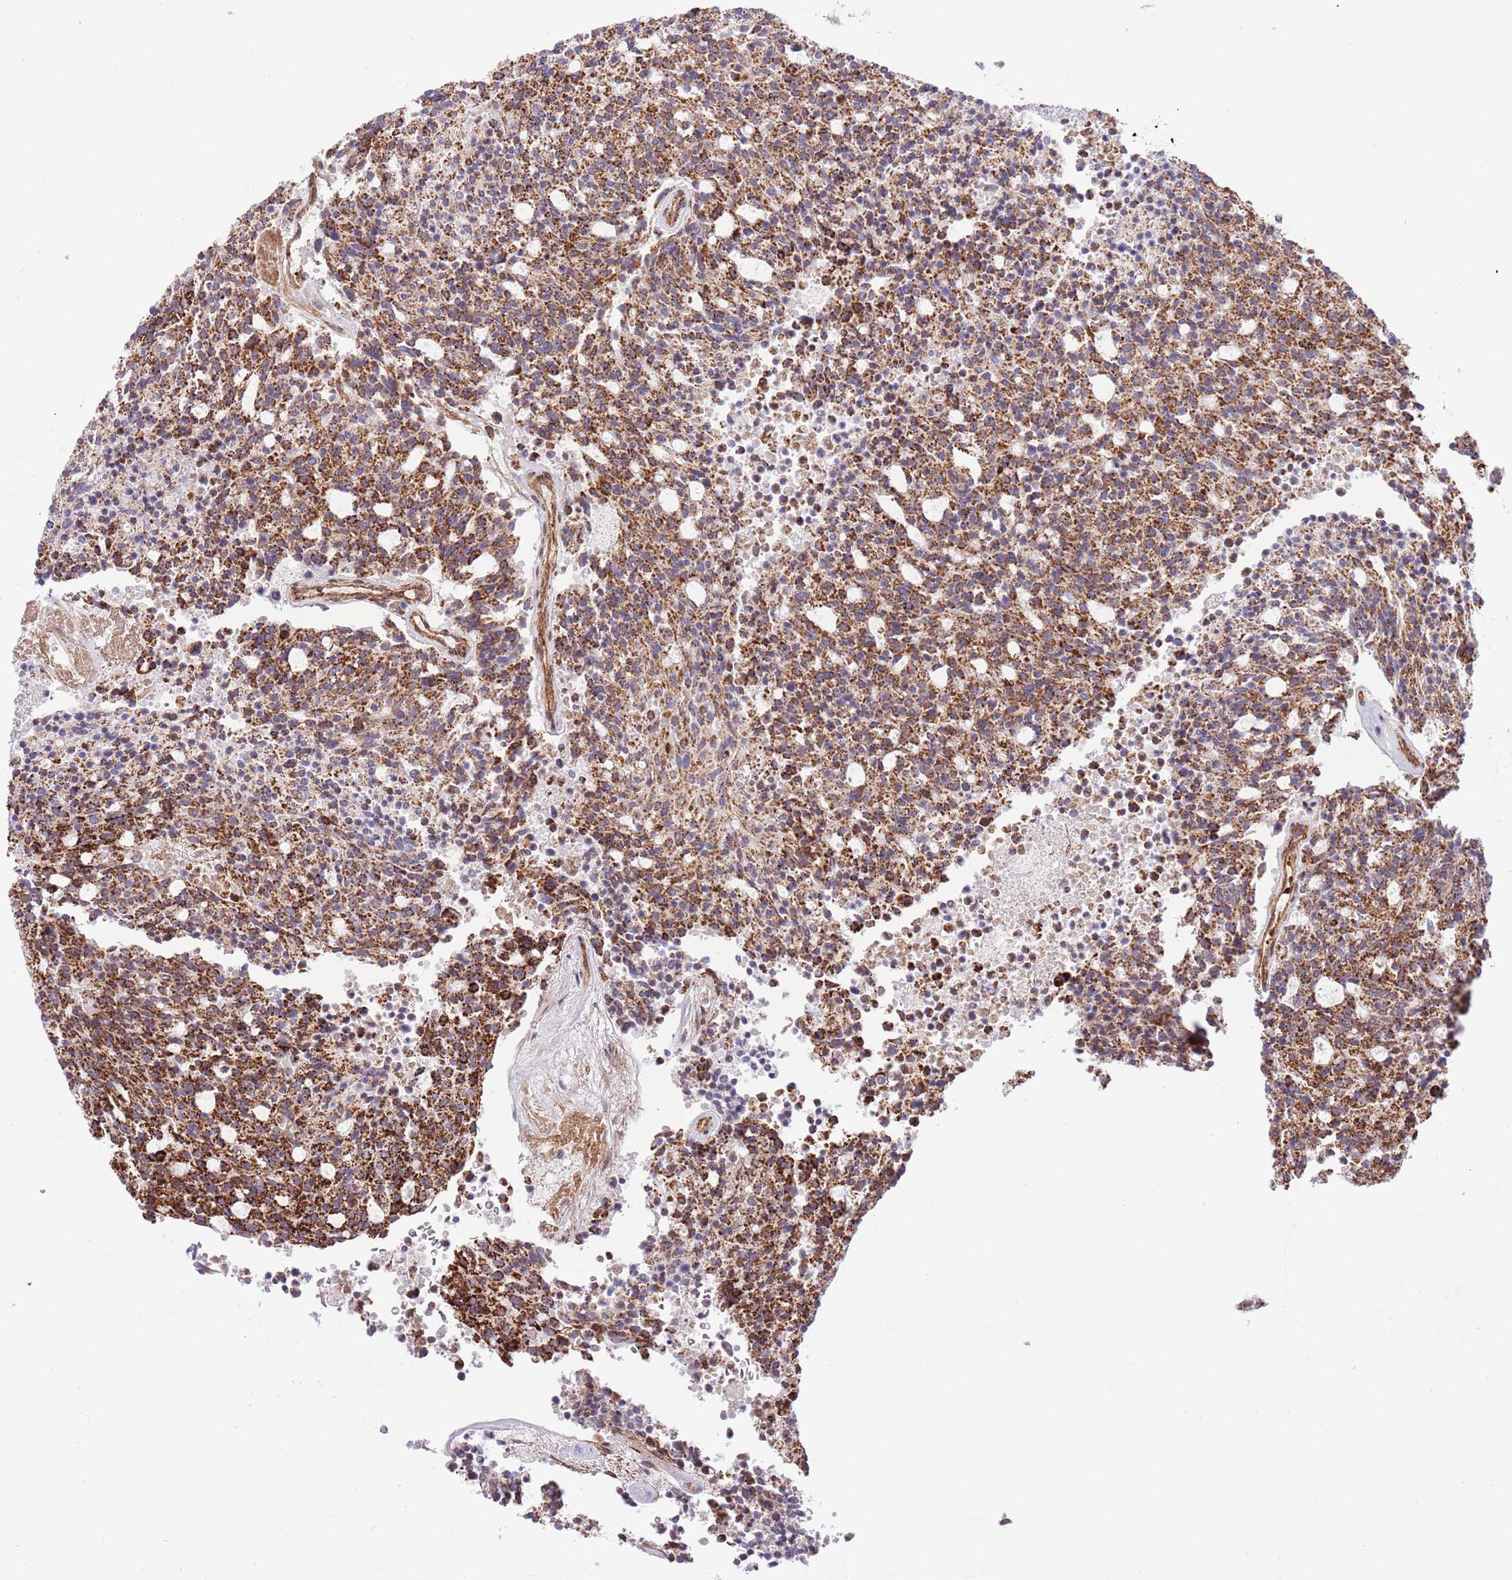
{"staining": {"intensity": "strong", "quantity": ">75%", "location": "cytoplasmic/membranous"}, "tissue": "carcinoid", "cell_type": "Tumor cells", "image_type": "cancer", "snomed": [{"axis": "morphology", "description": "Carcinoid, malignant, NOS"}, {"axis": "topography", "description": "Pancreas"}], "caption": "About >75% of tumor cells in human carcinoid reveal strong cytoplasmic/membranous protein staining as visualized by brown immunohistochemical staining.", "gene": "NEK3", "patient": {"sex": "female", "age": 54}}